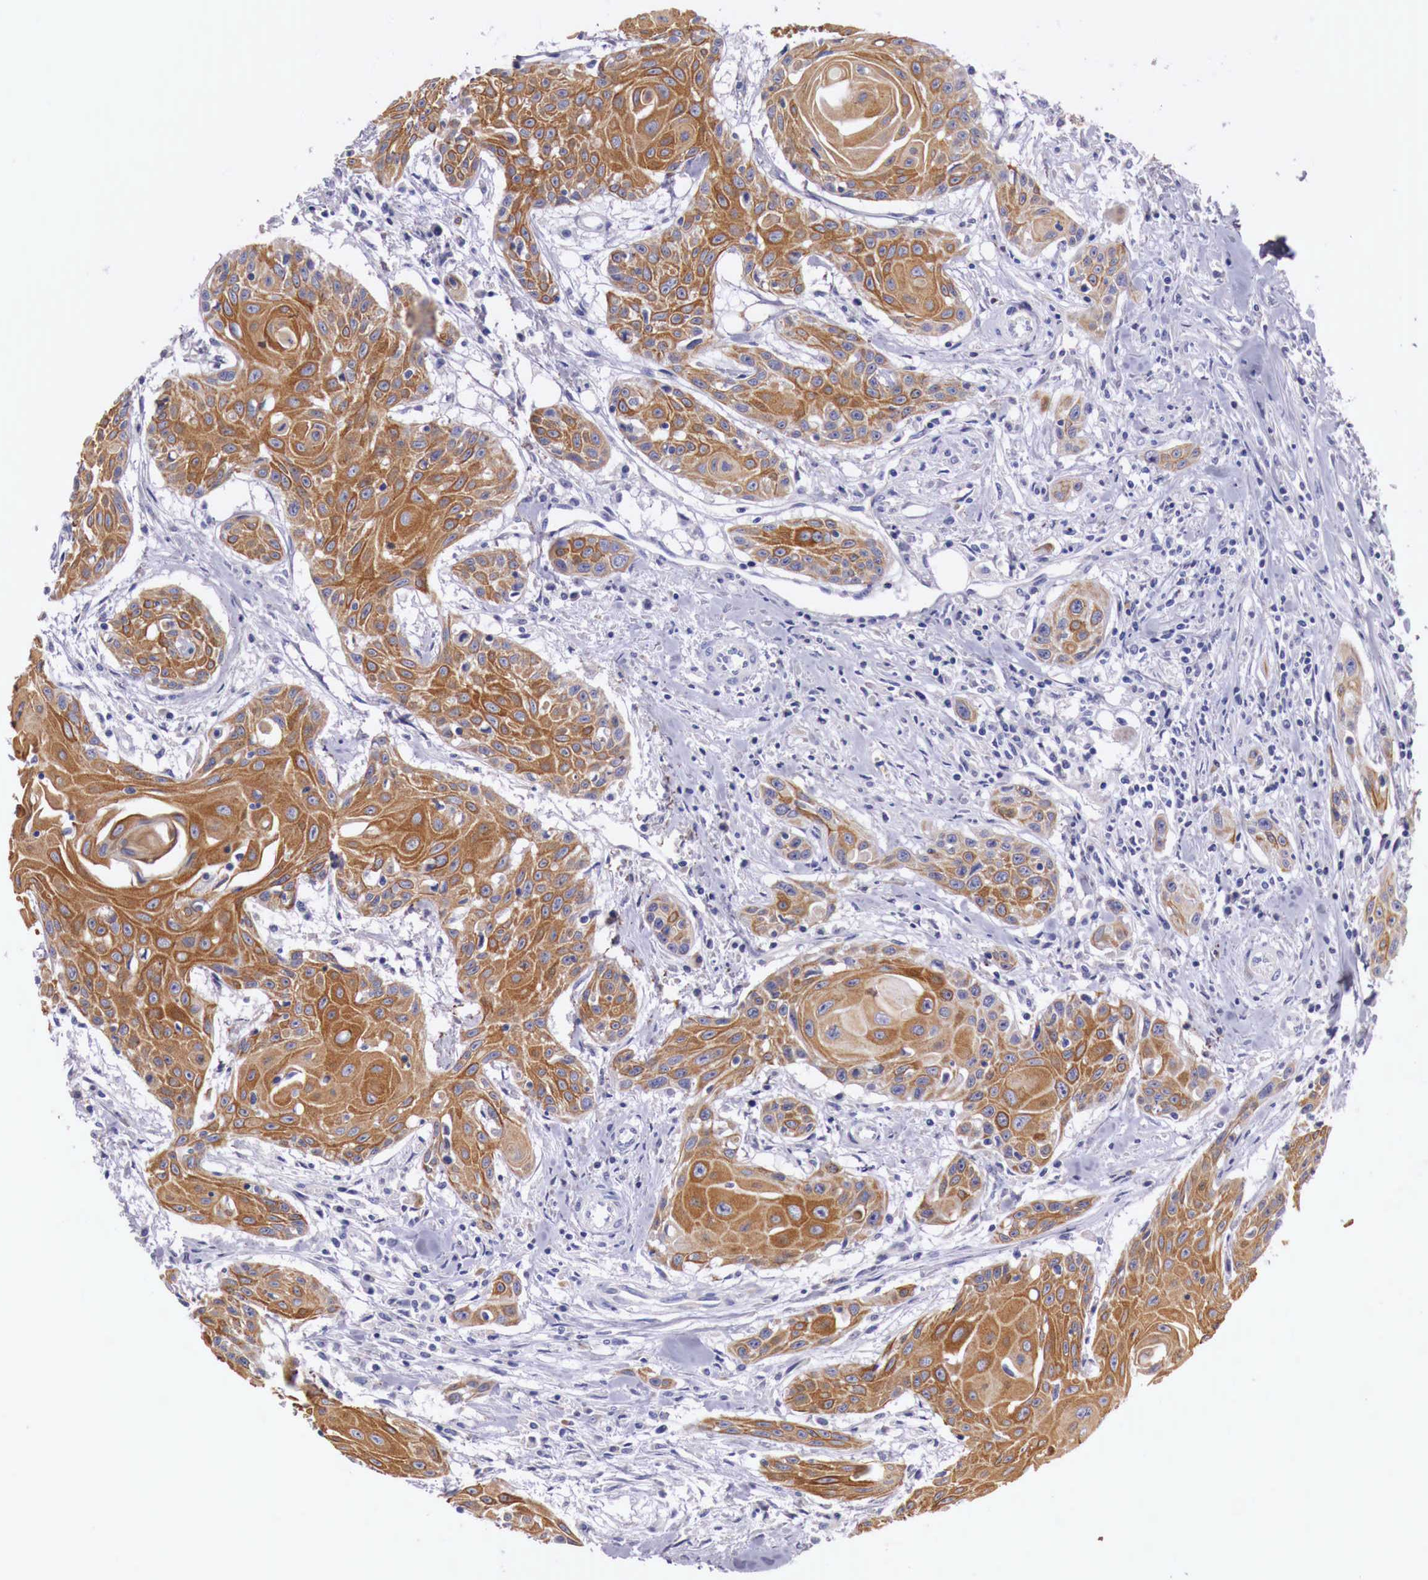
{"staining": {"intensity": "strong", "quantity": ">75%", "location": "cytoplasmic/membranous"}, "tissue": "head and neck cancer", "cell_type": "Tumor cells", "image_type": "cancer", "snomed": [{"axis": "morphology", "description": "Squamous cell carcinoma, NOS"}, {"axis": "morphology", "description": "Squamous cell carcinoma, metastatic, NOS"}, {"axis": "topography", "description": "Lymph node"}, {"axis": "topography", "description": "Salivary gland"}, {"axis": "topography", "description": "Head-Neck"}], "caption": "Immunohistochemistry micrograph of neoplastic tissue: human head and neck cancer (metastatic squamous cell carcinoma) stained using IHC exhibits high levels of strong protein expression localized specifically in the cytoplasmic/membranous of tumor cells, appearing as a cytoplasmic/membranous brown color.", "gene": "NREP", "patient": {"sex": "female", "age": 74}}